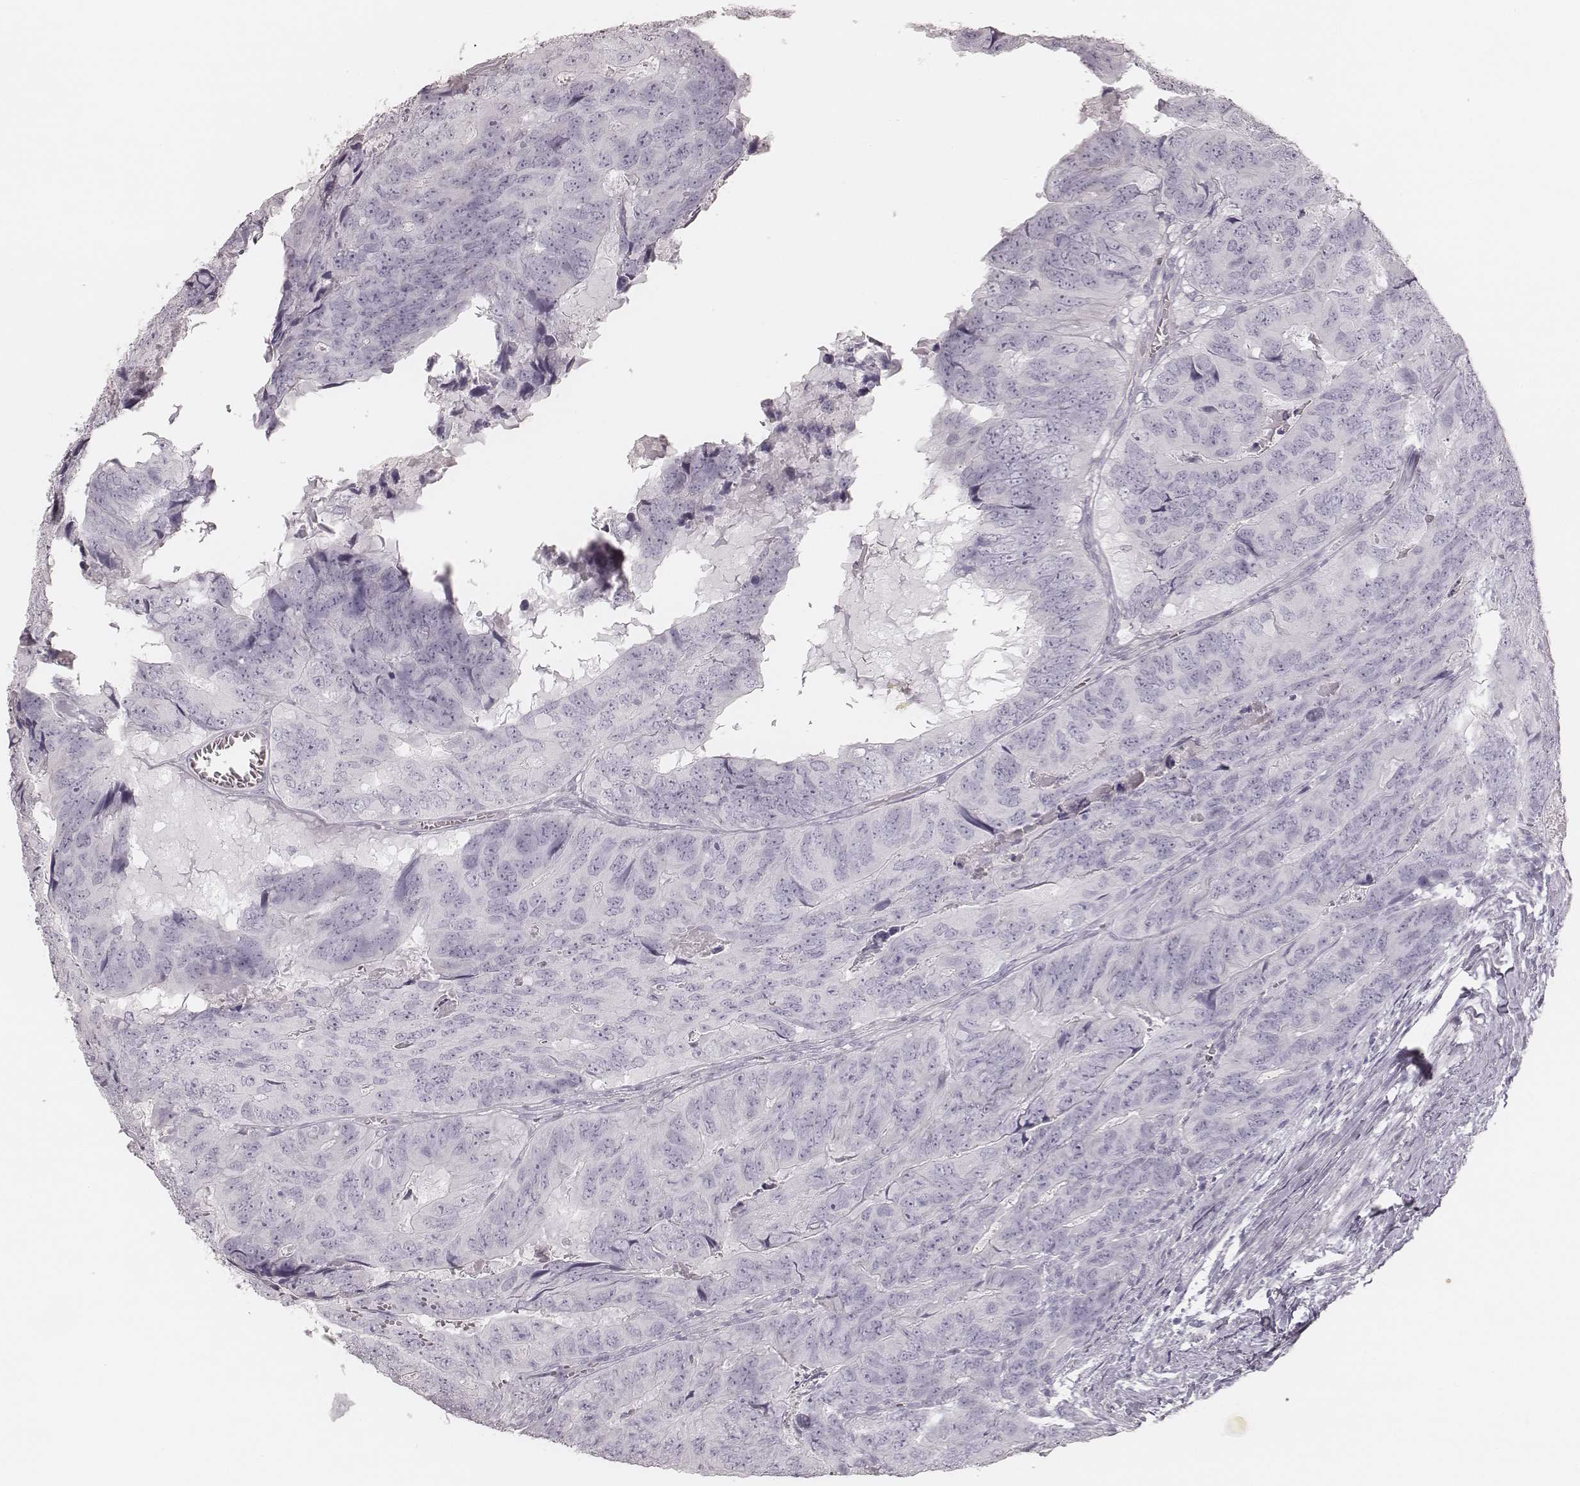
{"staining": {"intensity": "negative", "quantity": "none", "location": "none"}, "tissue": "colorectal cancer", "cell_type": "Tumor cells", "image_type": "cancer", "snomed": [{"axis": "morphology", "description": "Adenocarcinoma, NOS"}, {"axis": "topography", "description": "Colon"}], "caption": "DAB (3,3'-diaminobenzidine) immunohistochemical staining of colorectal adenocarcinoma demonstrates no significant expression in tumor cells.", "gene": "KRT82", "patient": {"sex": "male", "age": 79}}